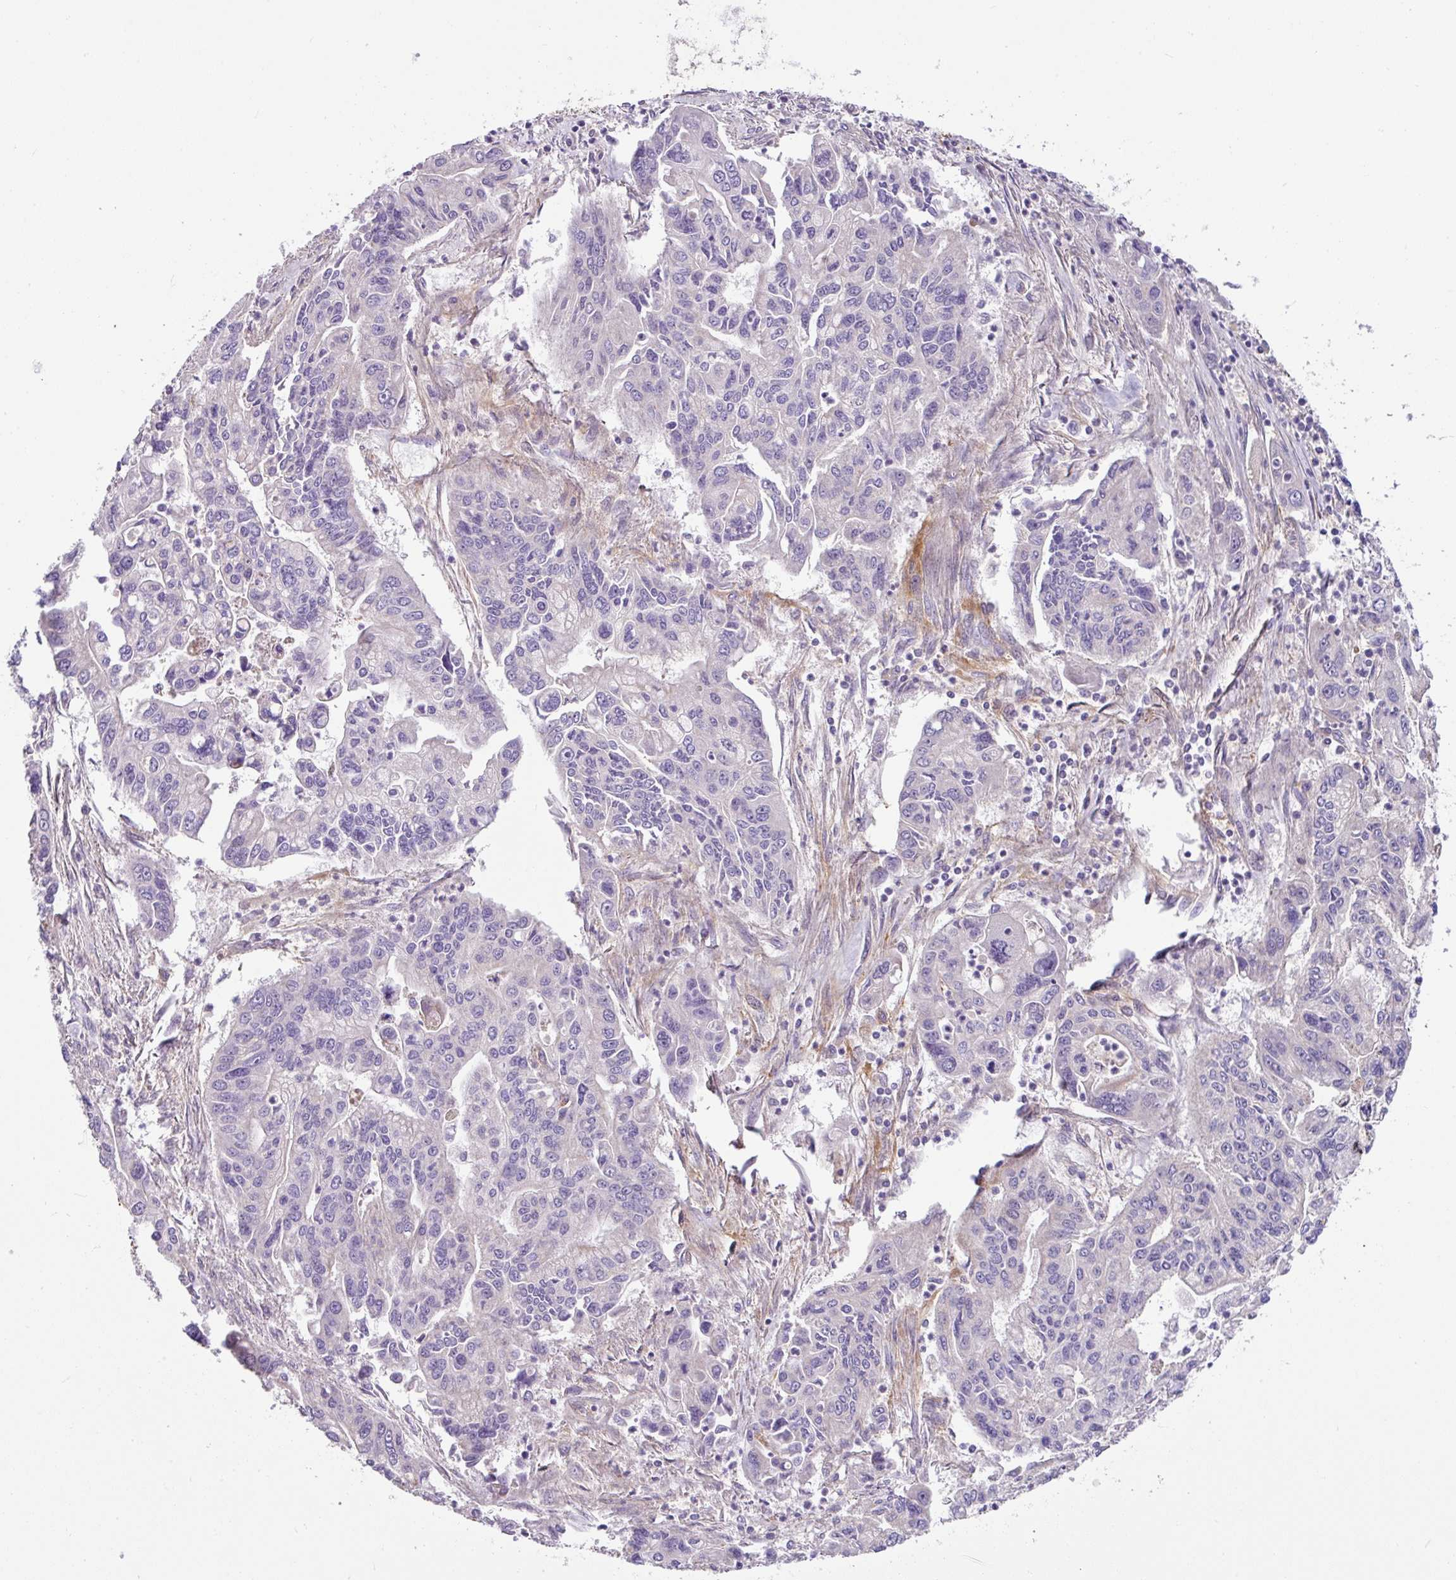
{"staining": {"intensity": "negative", "quantity": "none", "location": "none"}, "tissue": "pancreatic cancer", "cell_type": "Tumor cells", "image_type": "cancer", "snomed": [{"axis": "morphology", "description": "Adenocarcinoma, NOS"}, {"axis": "topography", "description": "Pancreas"}], "caption": "High power microscopy photomicrograph of an IHC image of pancreatic adenocarcinoma, revealing no significant expression in tumor cells. Brightfield microscopy of immunohistochemistry (IHC) stained with DAB (brown) and hematoxylin (blue), captured at high magnification.", "gene": "SARS2", "patient": {"sex": "male", "age": 62}}